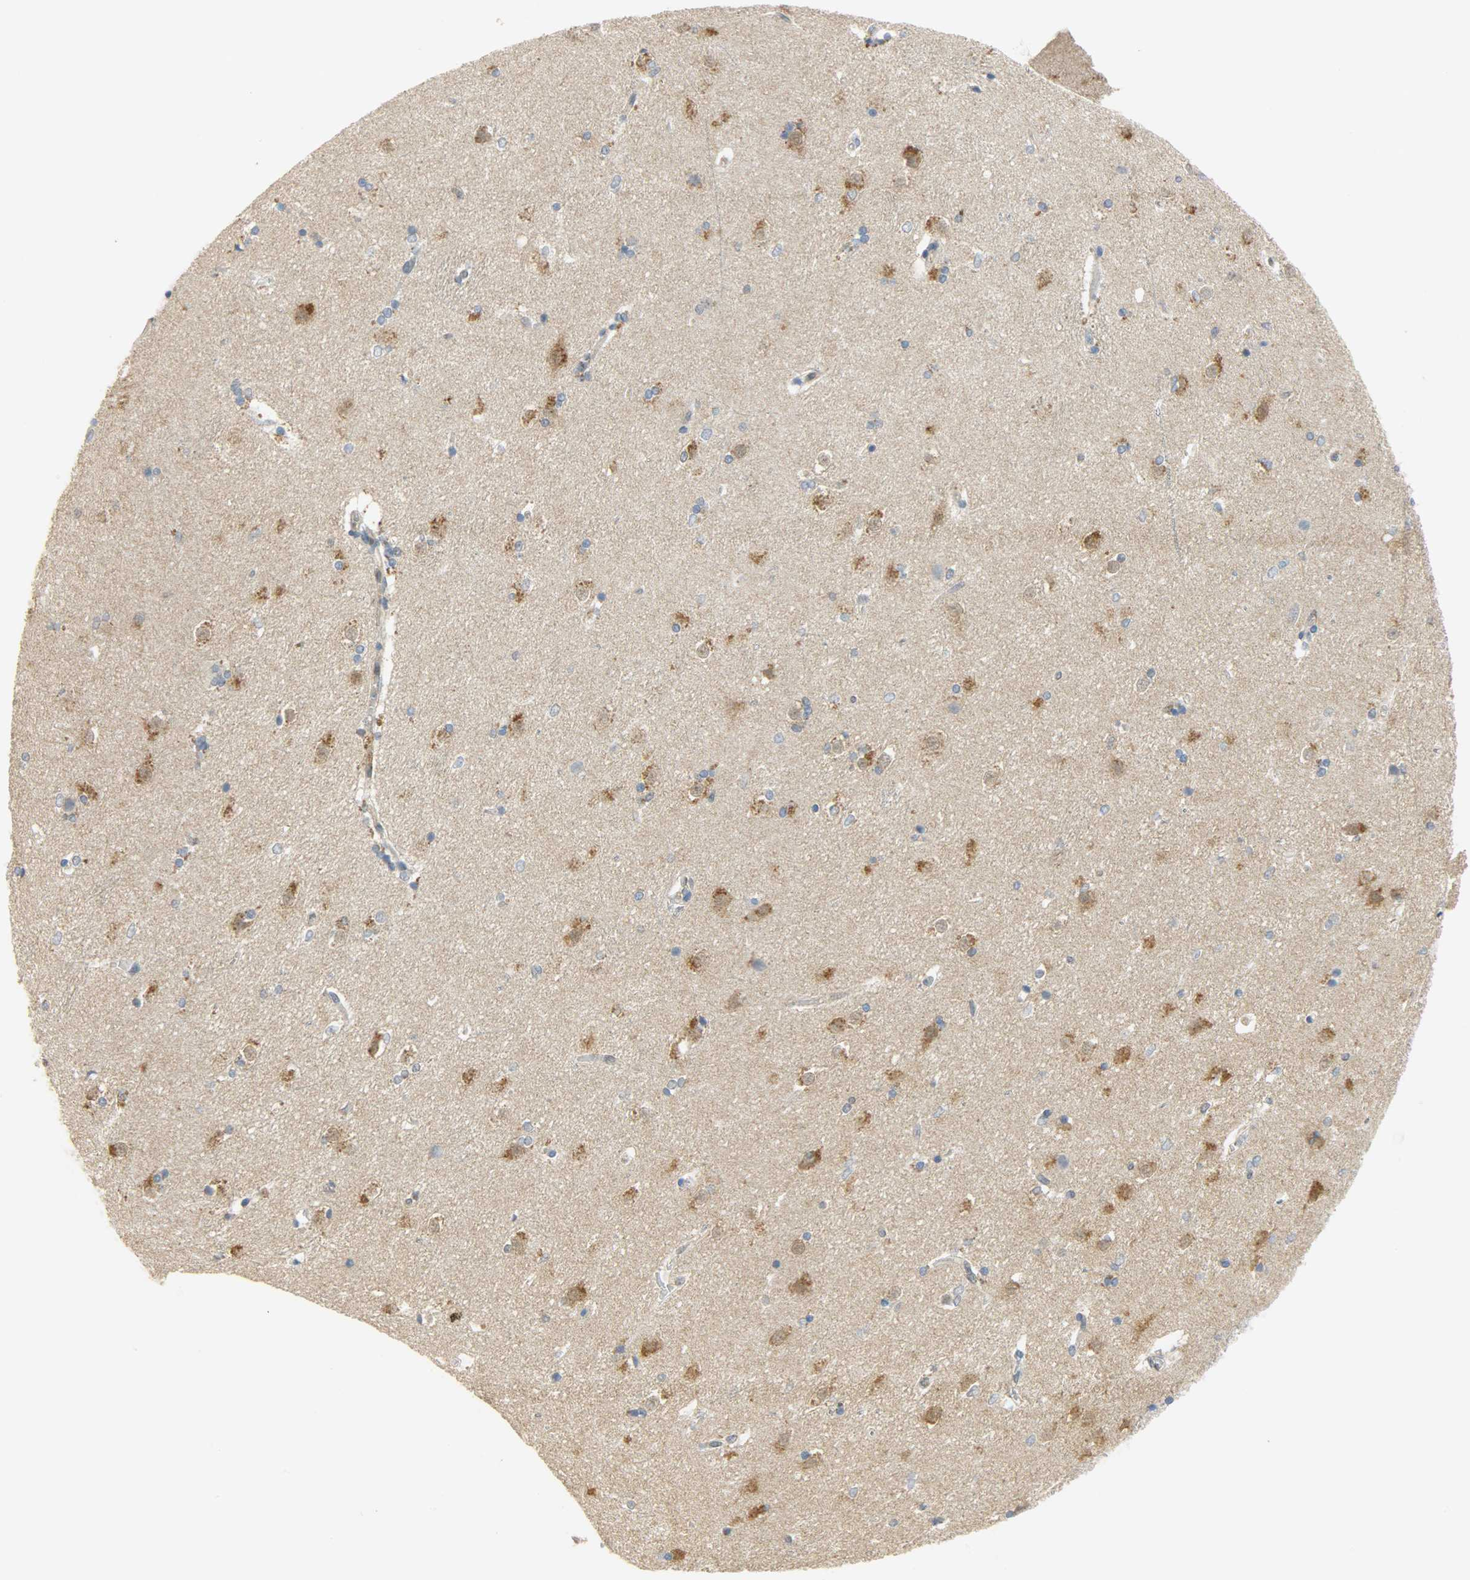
{"staining": {"intensity": "negative", "quantity": "none", "location": "none"}, "tissue": "caudate", "cell_type": "Glial cells", "image_type": "normal", "snomed": [{"axis": "morphology", "description": "Normal tissue, NOS"}, {"axis": "topography", "description": "Lateral ventricle wall"}], "caption": "Immunohistochemistry (IHC) image of unremarkable caudate stained for a protein (brown), which exhibits no expression in glial cells.", "gene": "FKBP1A", "patient": {"sex": "female", "age": 19}}